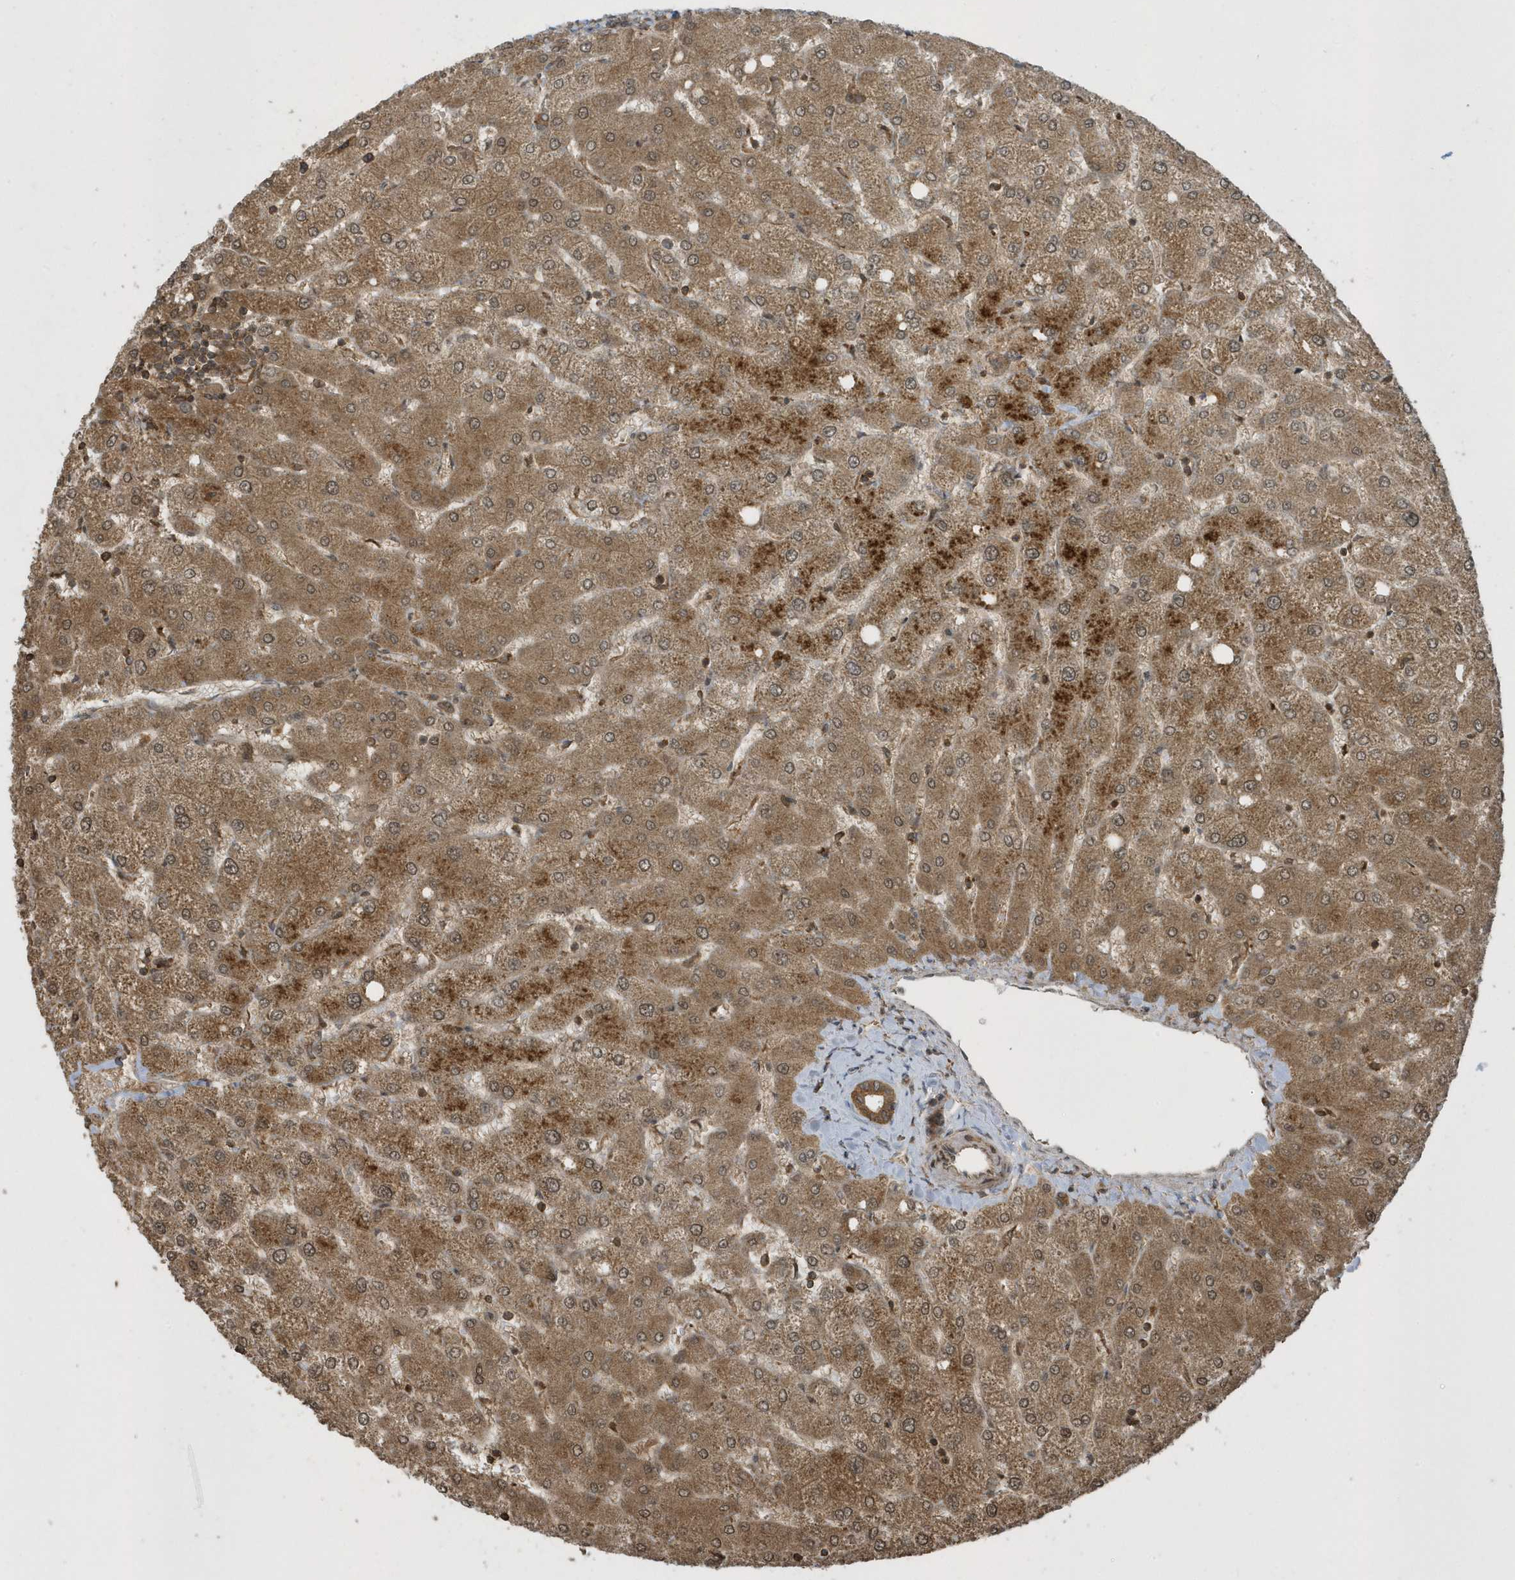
{"staining": {"intensity": "moderate", "quantity": ">75%", "location": "cytoplasmic/membranous"}, "tissue": "liver", "cell_type": "Cholangiocytes", "image_type": "normal", "snomed": [{"axis": "morphology", "description": "Normal tissue, NOS"}, {"axis": "topography", "description": "Liver"}], "caption": "The micrograph displays staining of unremarkable liver, revealing moderate cytoplasmic/membranous protein expression (brown color) within cholangiocytes.", "gene": "STAMBP", "patient": {"sex": "female", "age": 54}}